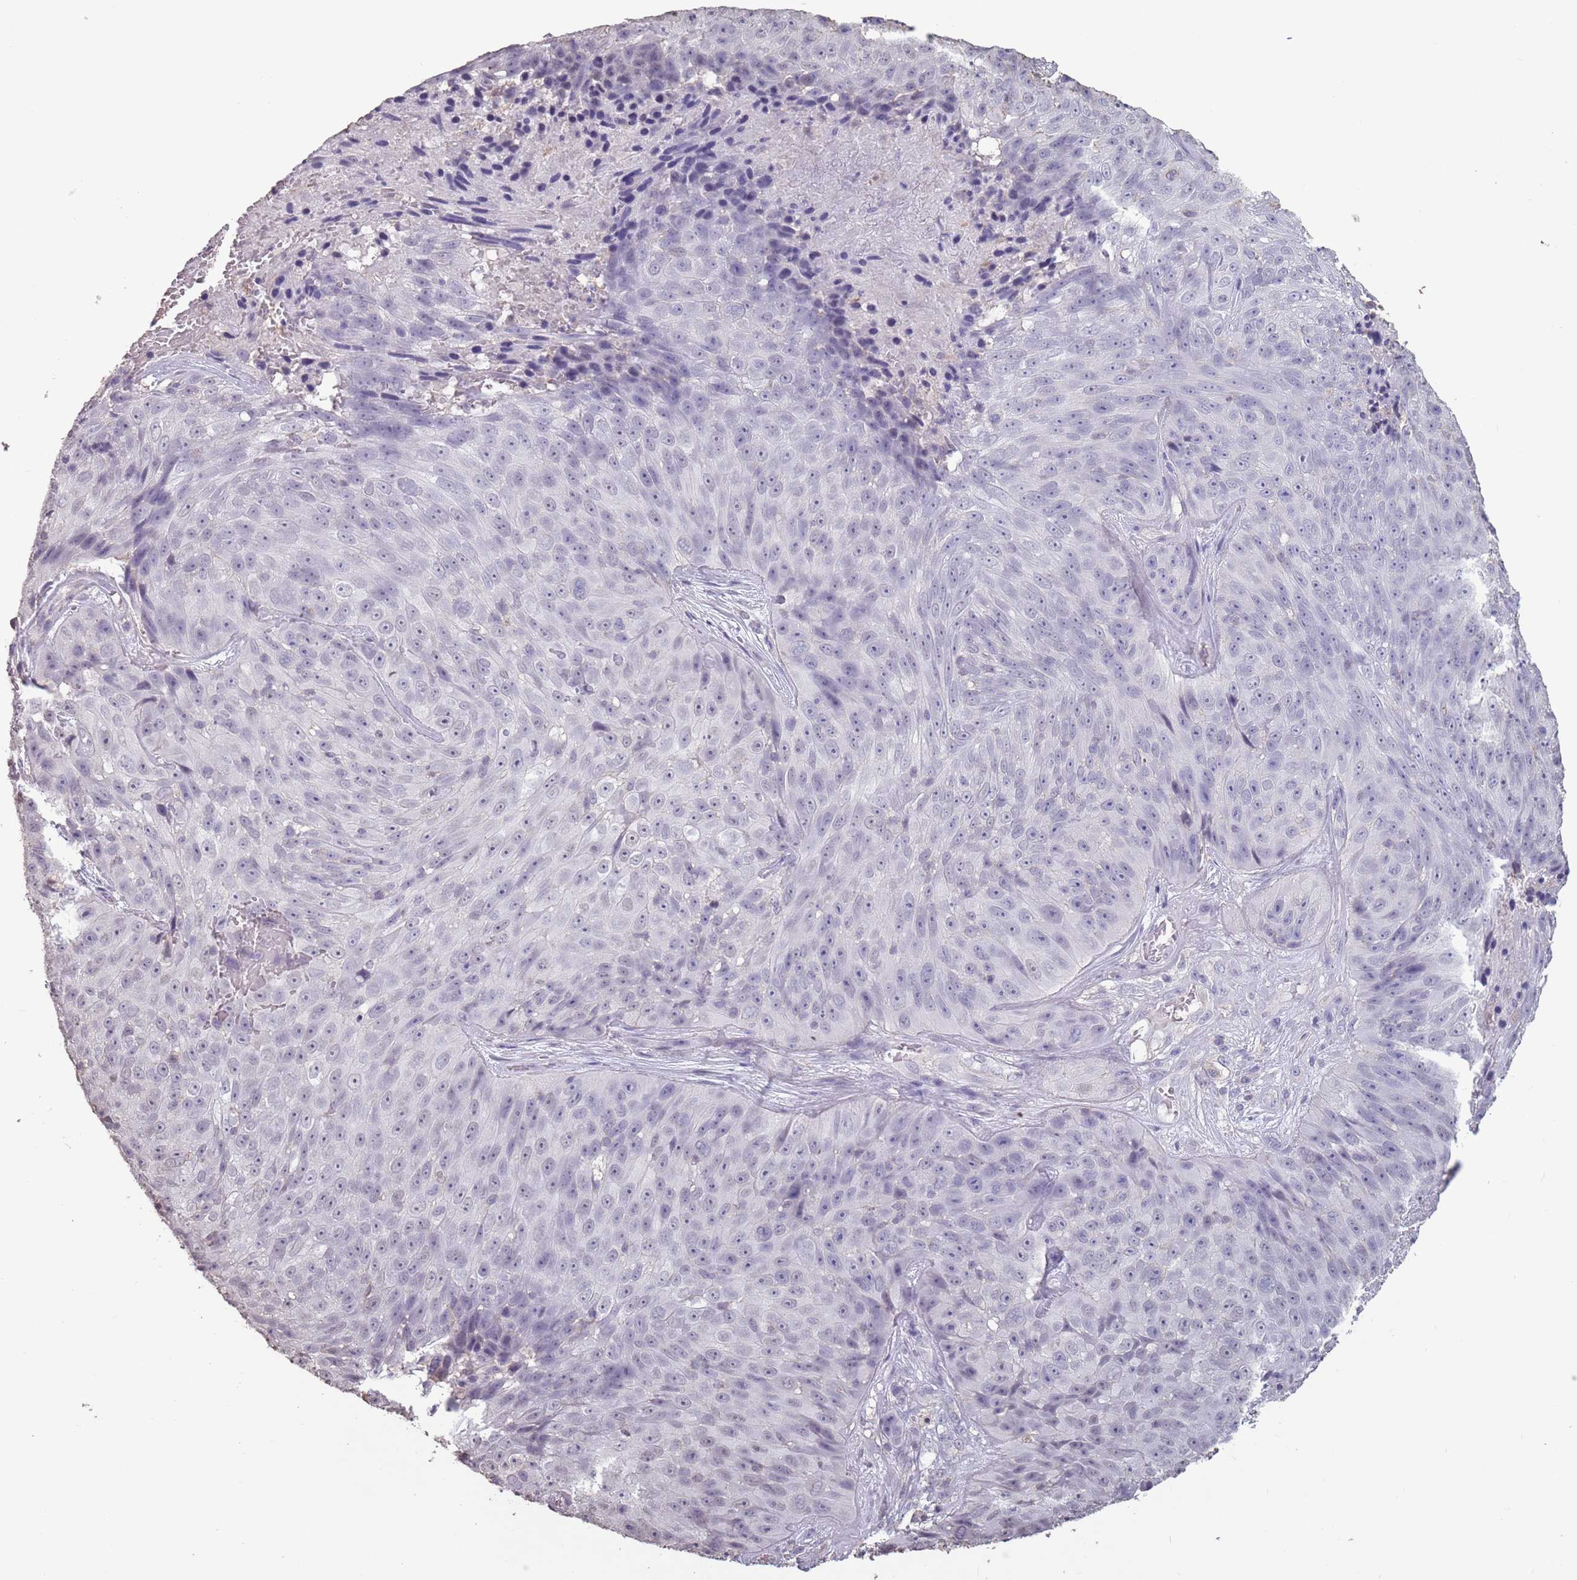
{"staining": {"intensity": "negative", "quantity": "none", "location": "none"}, "tissue": "skin cancer", "cell_type": "Tumor cells", "image_type": "cancer", "snomed": [{"axis": "morphology", "description": "Squamous cell carcinoma, NOS"}, {"axis": "topography", "description": "Skin"}], "caption": "An image of human skin squamous cell carcinoma is negative for staining in tumor cells. (DAB (3,3'-diaminobenzidine) IHC visualized using brightfield microscopy, high magnification).", "gene": "SUN5", "patient": {"sex": "female", "age": 87}}